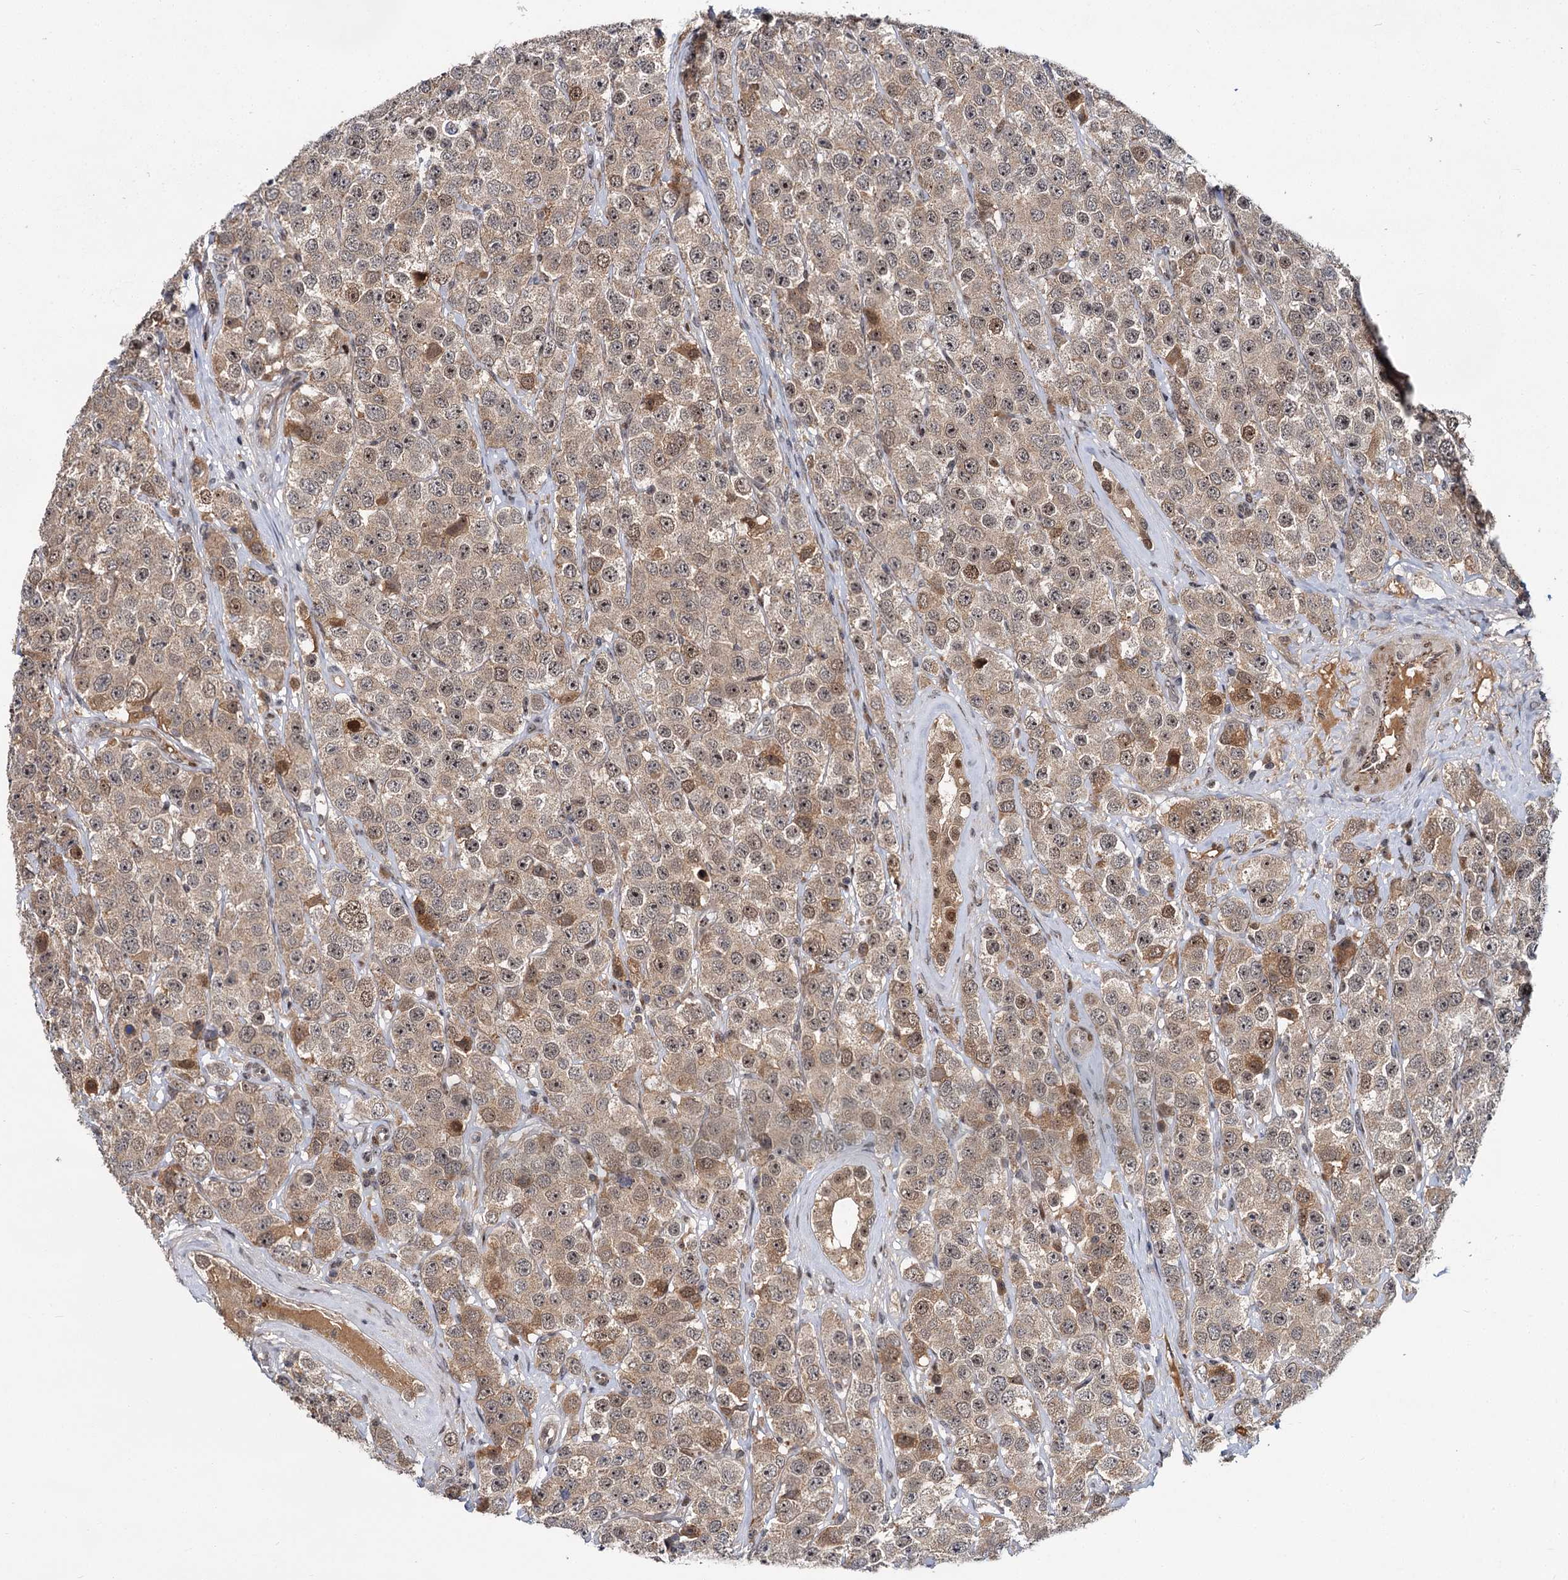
{"staining": {"intensity": "moderate", "quantity": ">75%", "location": "cytoplasmic/membranous,nuclear"}, "tissue": "testis cancer", "cell_type": "Tumor cells", "image_type": "cancer", "snomed": [{"axis": "morphology", "description": "Seminoma, NOS"}, {"axis": "topography", "description": "Testis"}], "caption": "Immunohistochemical staining of human testis cancer (seminoma) shows medium levels of moderate cytoplasmic/membranous and nuclear expression in about >75% of tumor cells.", "gene": "MBD6", "patient": {"sex": "male", "age": 28}}